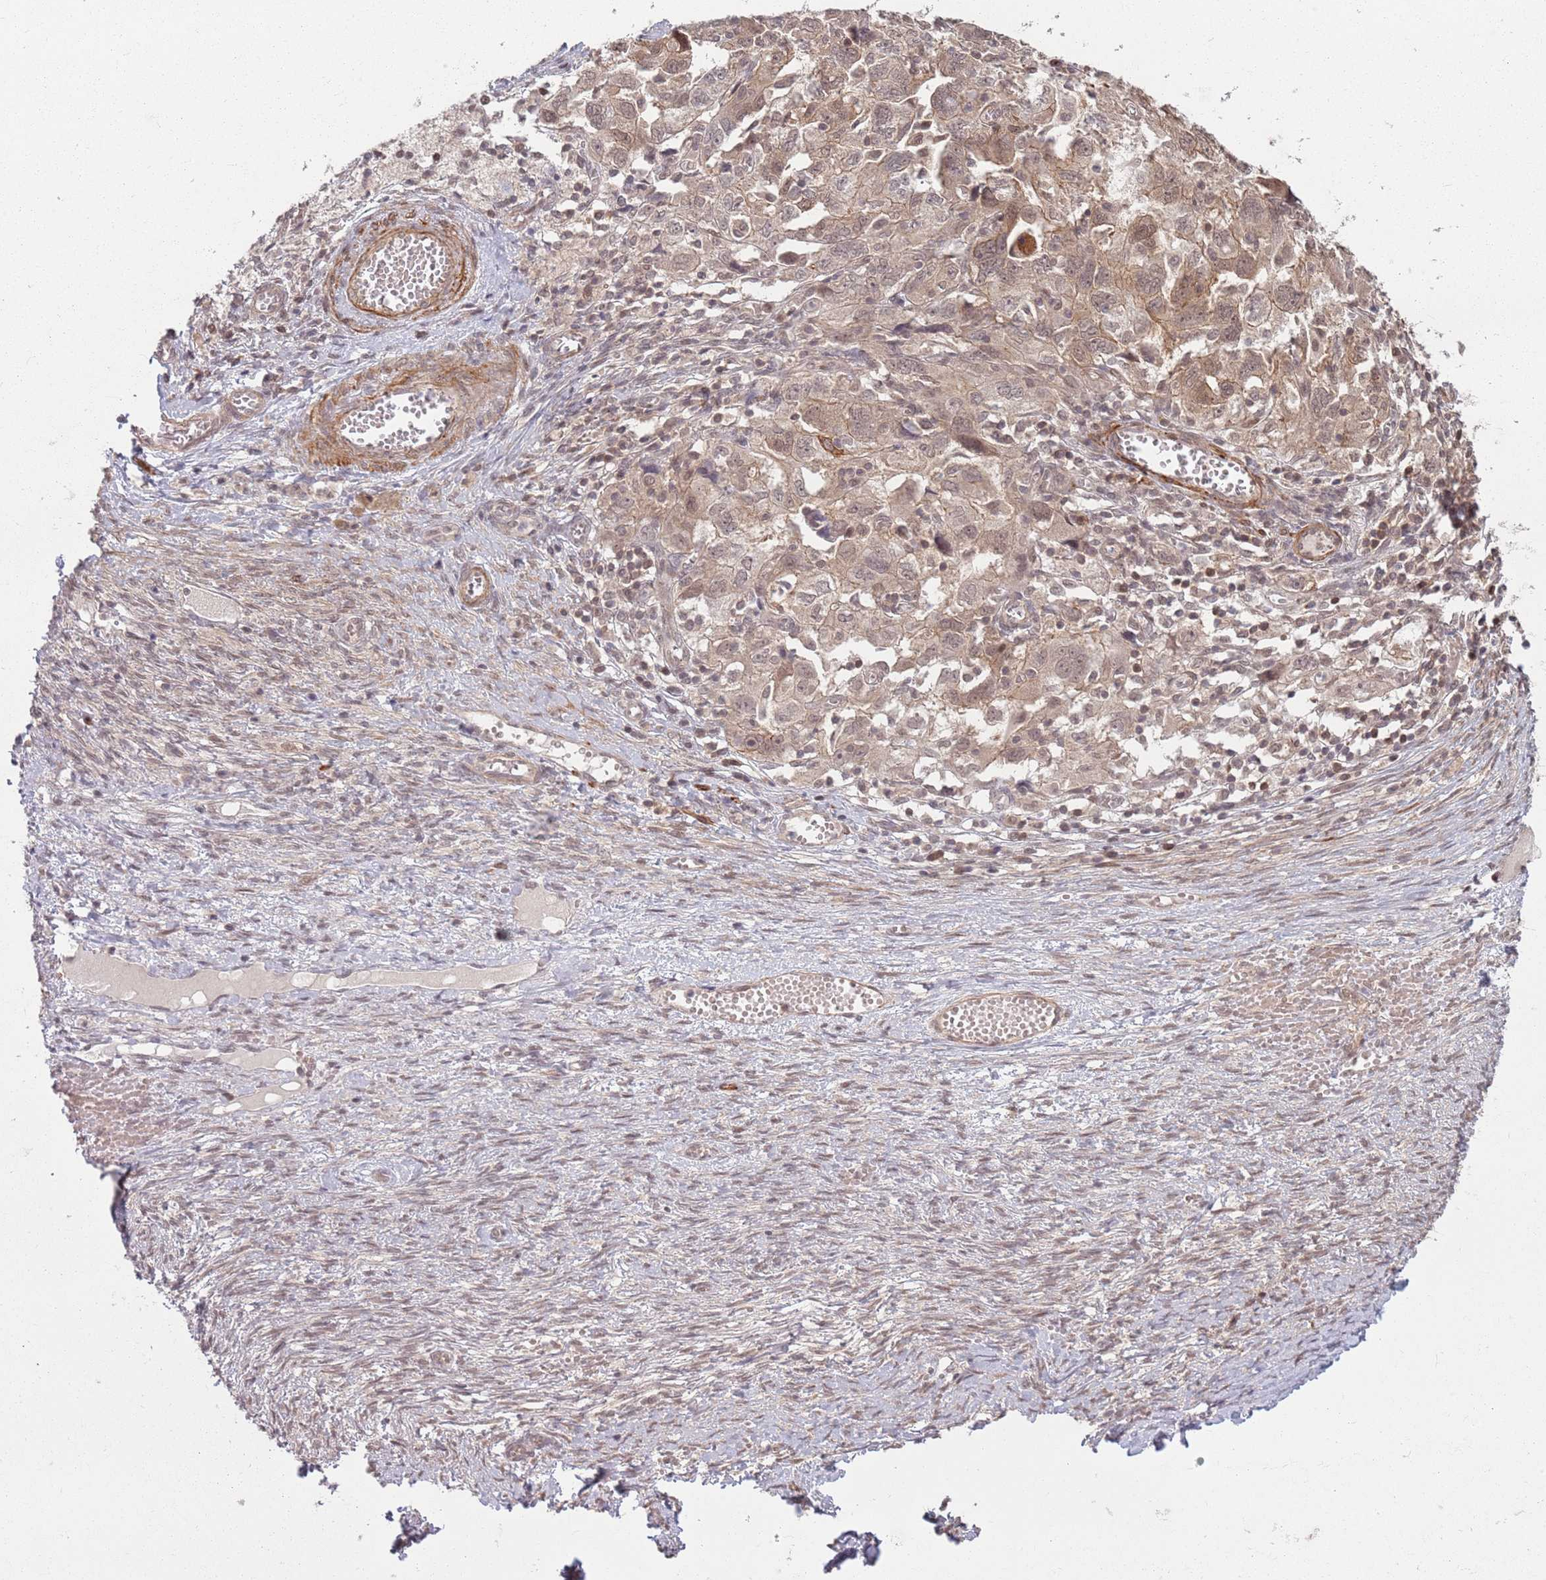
{"staining": {"intensity": "moderate", "quantity": ">75%", "location": "cytoplasmic/membranous,nuclear"}, "tissue": "ovarian cancer", "cell_type": "Tumor cells", "image_type": "cancer", "snomed": [{"axis": "morphology", "description": "Carcinoma, NOS"}, {"axis": "morphology", "description": "Cystadenocarcinoma, serous, NOS"}, {"axis": "topography", "description": "Ovary"}], "caption": "A brown stain labels moderate cytoplasmic/membranous and nuclear staining of a protein in ovarian cancer (carcinoma) tumor cells.", "gene": "CCDC154", "patient": {"sex": "female", "age": 69}}